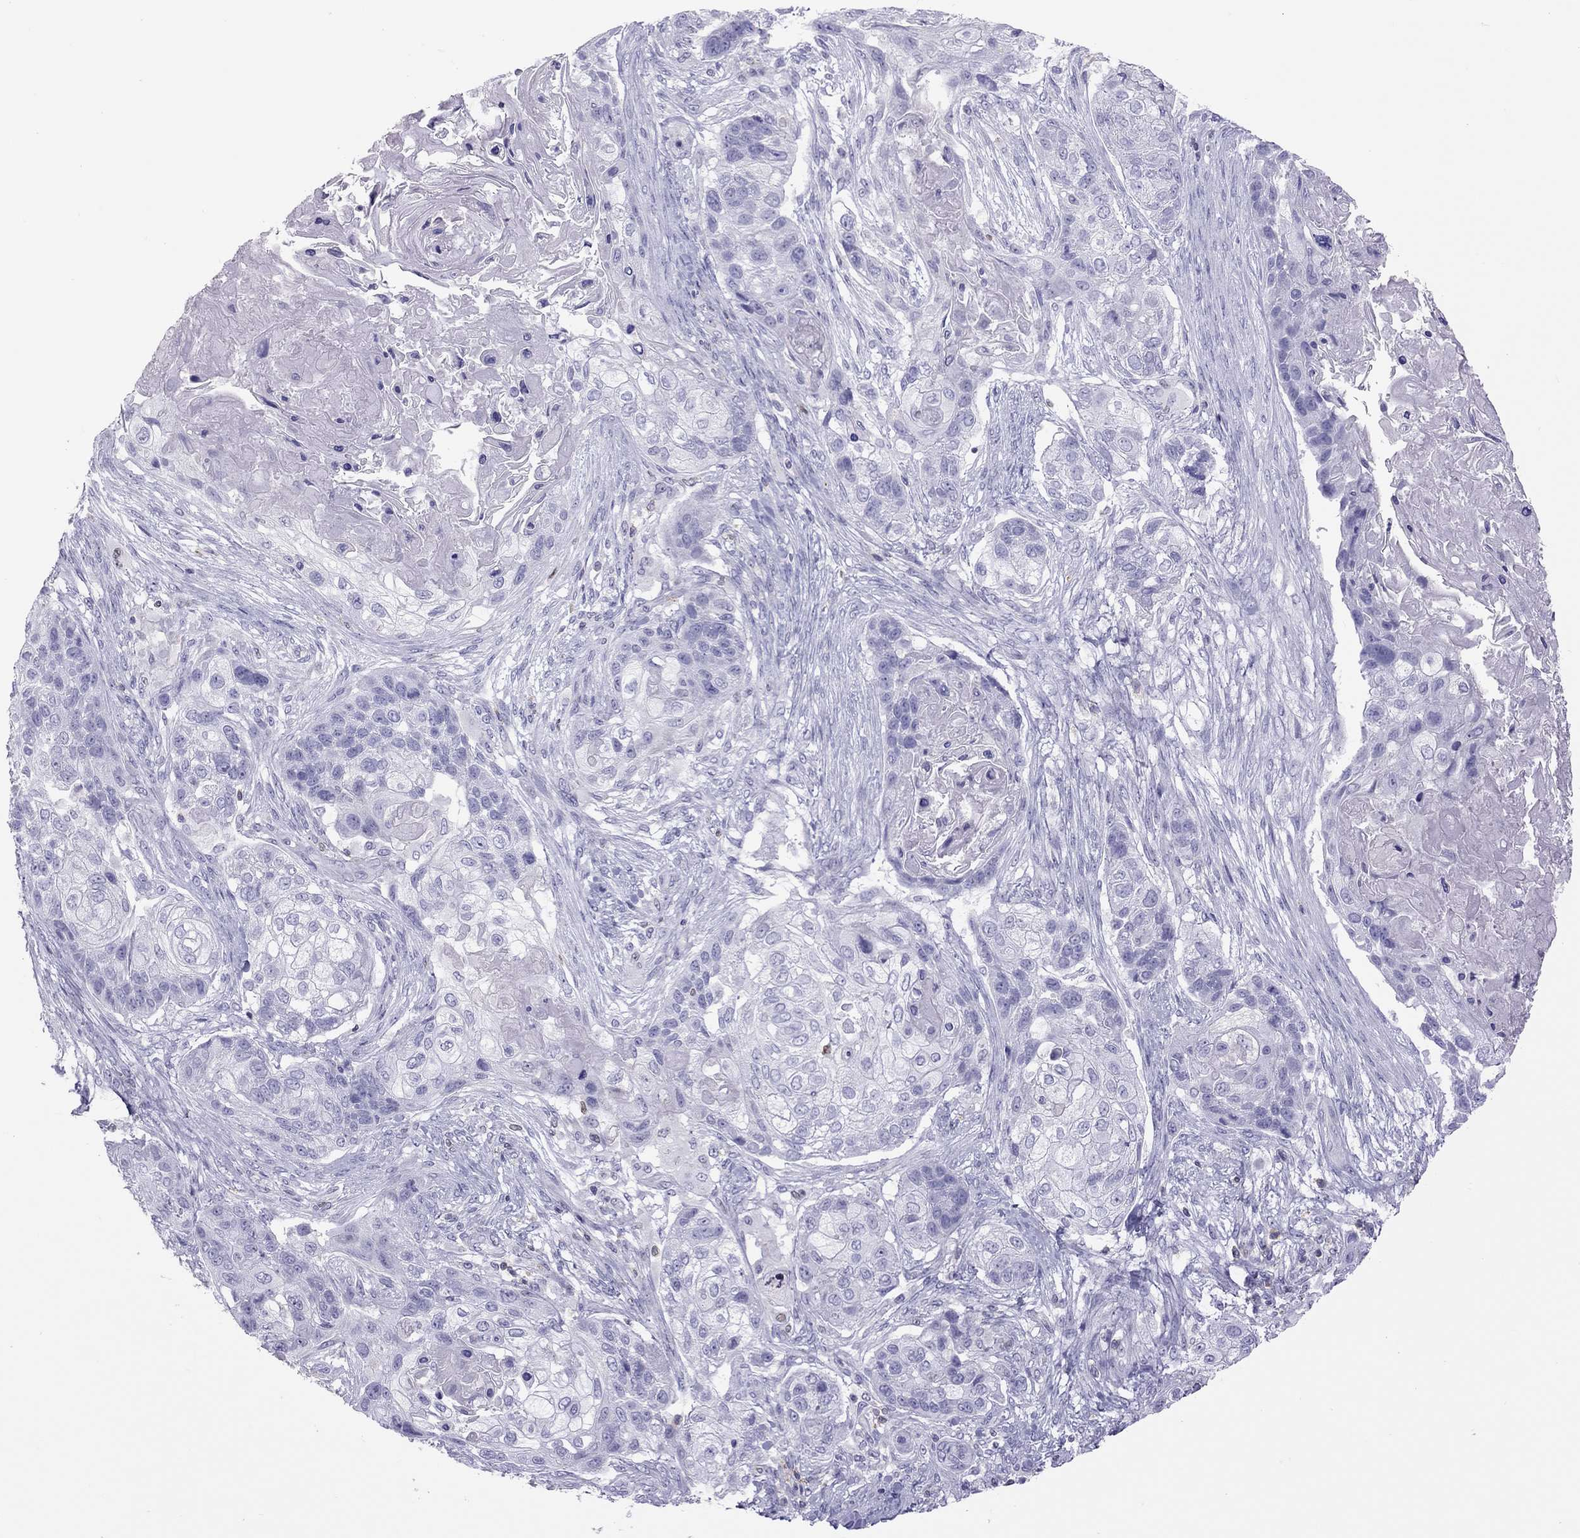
{"staining": {"intensity": "negative", "quantity": "none", "location": "none"}, "tissue": "lung cancer", "cell_type": "Tumor cells", "image_type": "cancer", "snomed": [{"axis": "morphology", "description": "Squamous cell carcinoma, NOS"}, {"axis": "topography", "description": "Lung"}], "caption": "An IHC micrograph of lung cancer (squamous cell carcinoma) is shown. There is no staining in tumor cells of lung cancer (squamous cell carcinoma). The staining is performed using DAB brown chromogen with nuclei counter-stained in using hematoxylin.", "gene": "STAG3", "patient": {"sex": "male", "age": 69}}